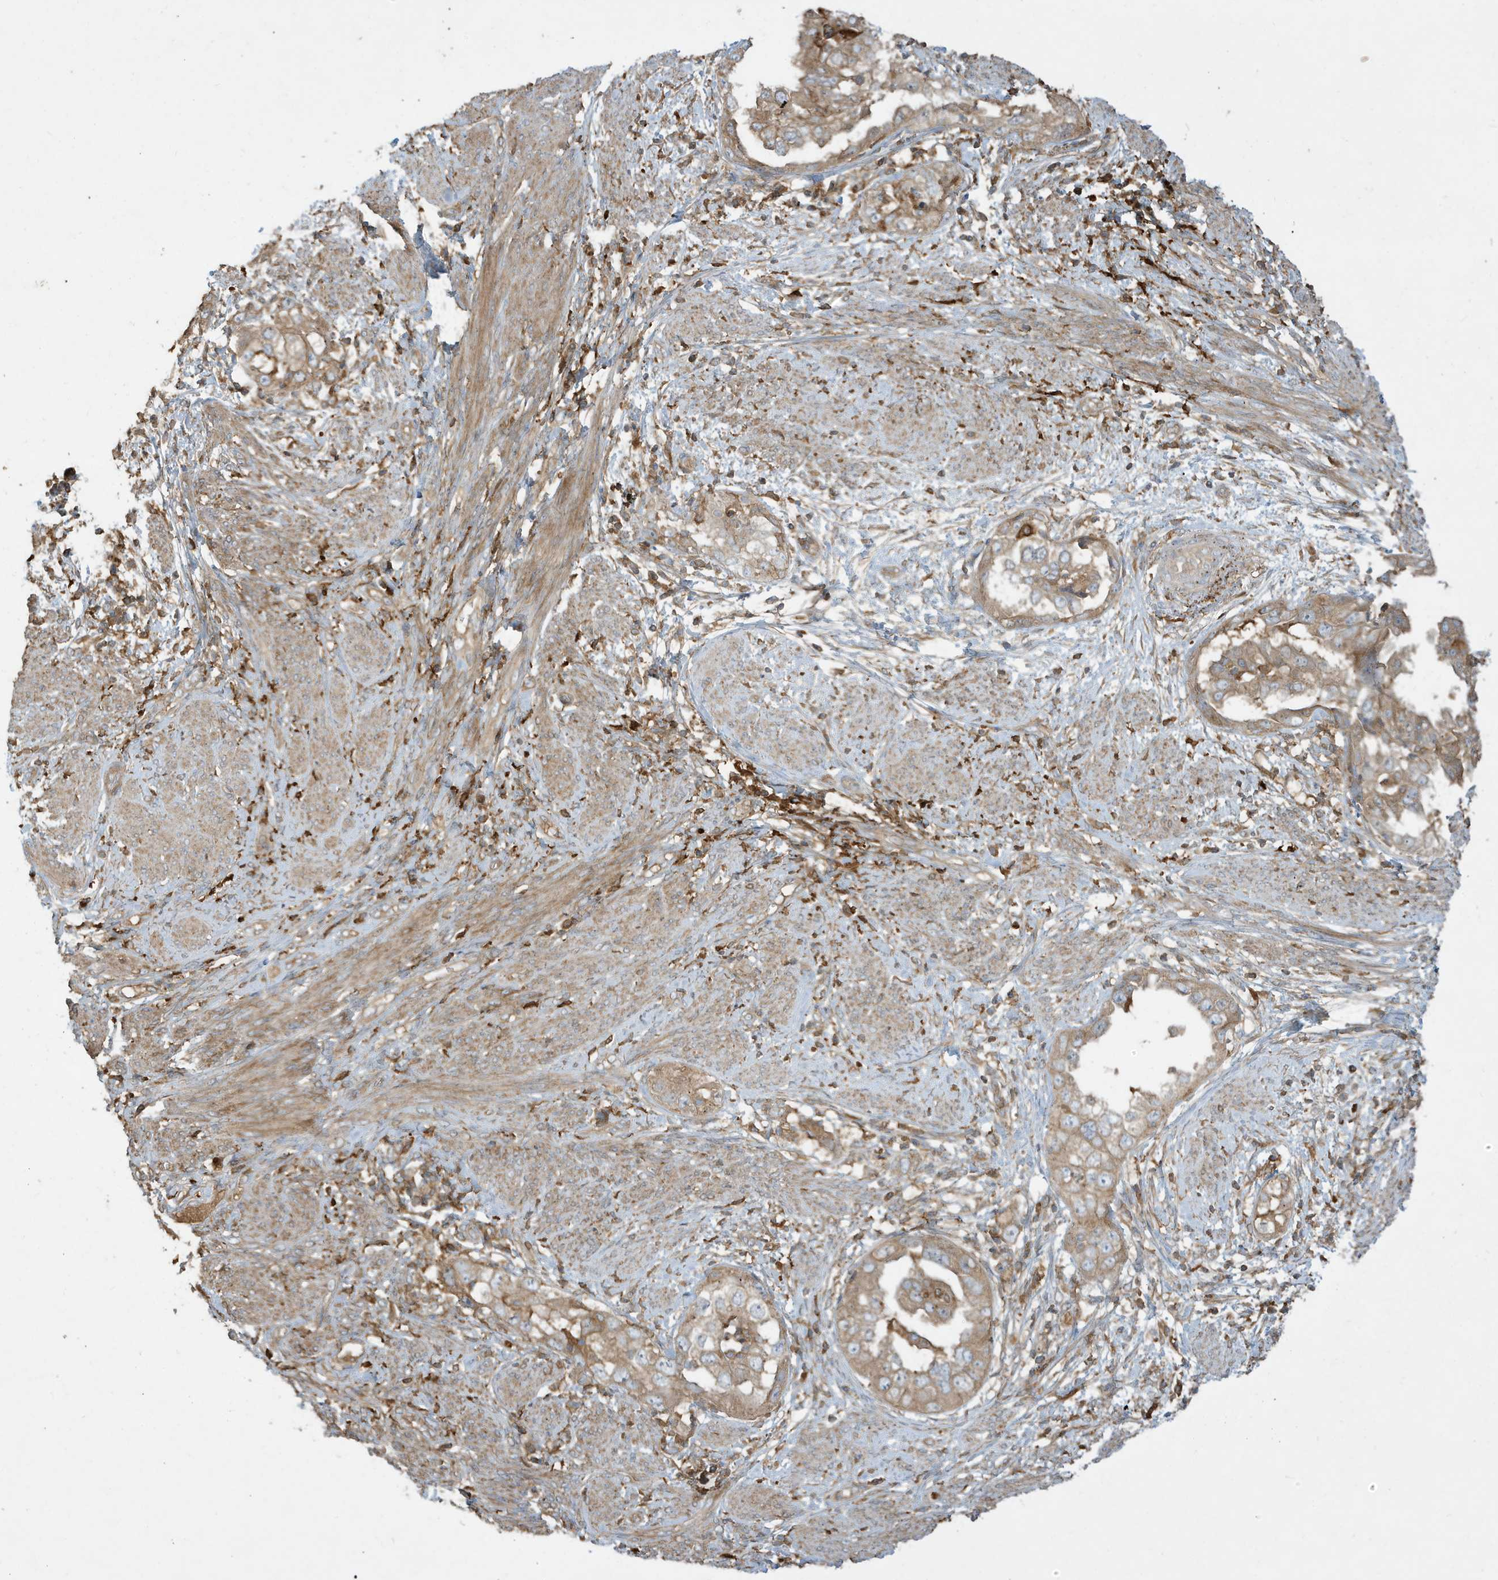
{"staining": {"intensity": "weak", "quantity": ">75%", "location": "cytoplasmic/membranous"}, "tissue": "endometrial cancer", "cell_type": "Tumor cells", "image_type": "cancer", "snomed": [{"axis": "morphology", "description": "Adenocarcinoma, NOS"}, {"axis": "topography", "description": "Endometrium"}], "caption": "This is an image of immunohistochemistry (IHC) staining of adenocarcinoma (endometrial), which shows weak expression in the cytoplasmic/membranous of tumor cells.", "gene": "ABTB1", "patient": {"sex": "female", "age": 85}}